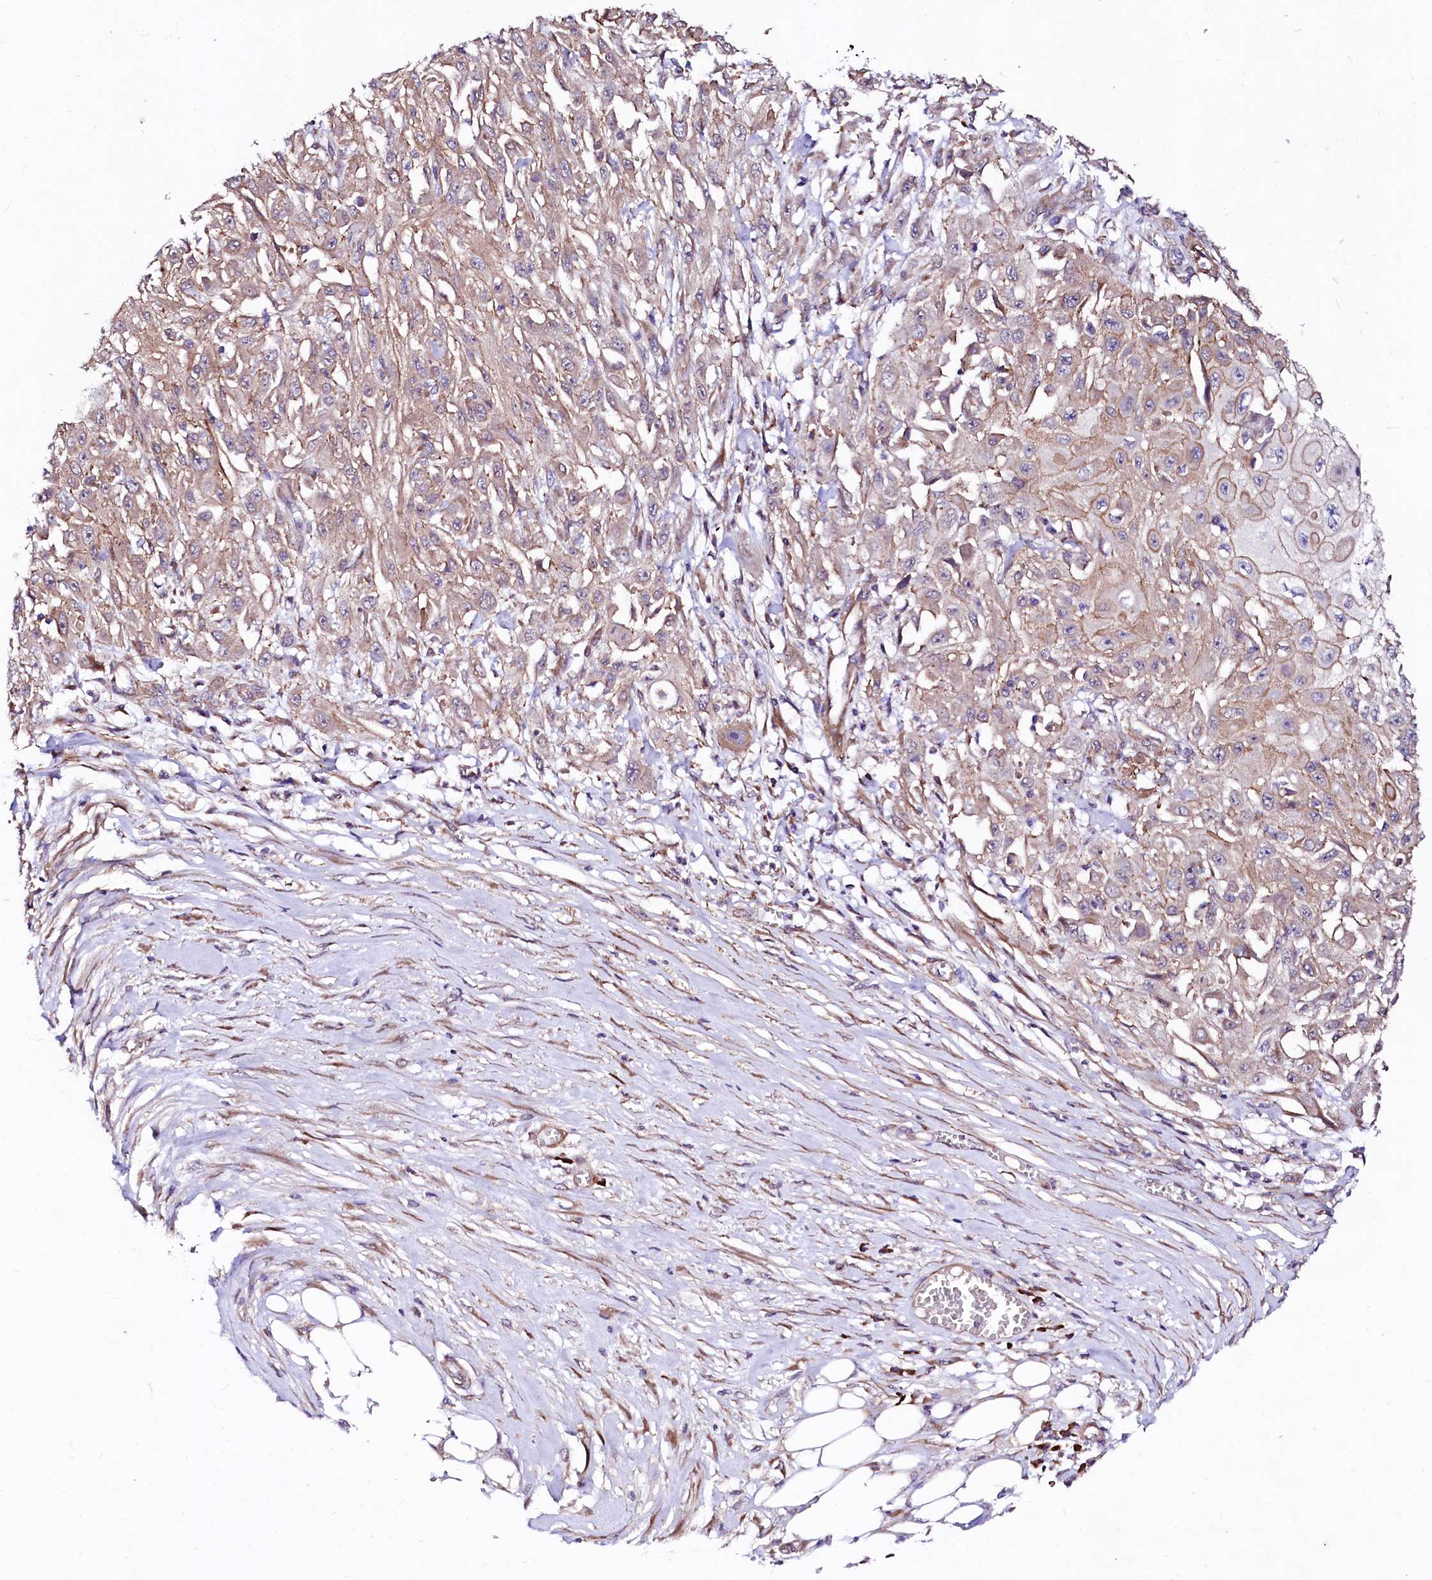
{"staining": {"intensity": "weak", "quantity": ">75%", "location": "cytoplasmic/membranous"}, "tissue": "skin cancer", "cell_type": "Tumor cells", "image_type": "cancer", "snomed": [{"axis": "morphology", "description": "Squamous cell carcinoma, NOS"}, {"axis": "morphology", "description": "Squamous cell carcinoma, metastatic, NOS"}, {"axis": "topography", "description": "Skin"}, {"axis": "topography", "description": "Lymph node"}], "caption": "Protein staining of skin cancer tissue exhibits weak cytoplasmic/membranous expression in approximately >75% of tumor cells.", "gene": "GPR176", "patient": {"sex": "male", "age": 75}}